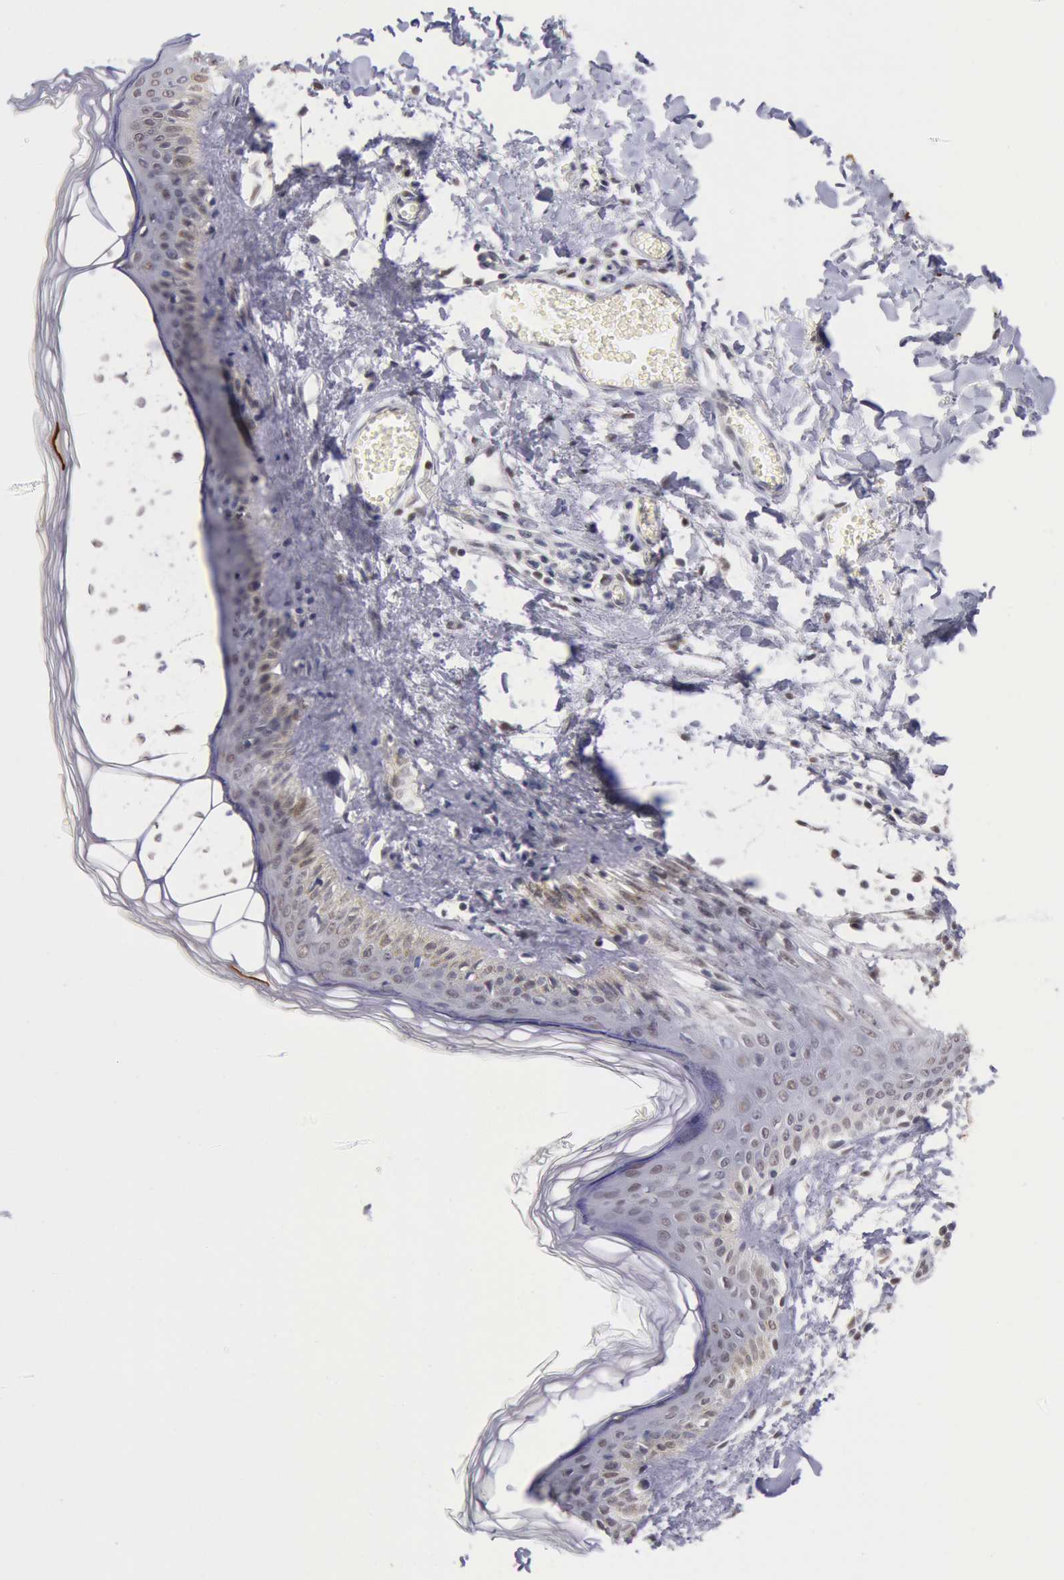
{"staining": {"intensity": "negative", "quantity": "none", "location": "none"}, "tissue": "skin", "cell_type": "Fibroblasts", "image_type": "normal", "snomed": [{"axis": "morphology", "description": "Normal tissue, NOS"}, {"axis": "morphology", "description": "Sarcoma, NOS"}, {"axis": "topography", "description": "Skin"}, {"axis": "topography", "description": "Soft tissue"}], "caption": "IHC of normal human skin demonstrates no positivity in fibroblasts. (DAB (3,3'-diaminobenzidine) immunohistochemistry, high magnification).", "gene": "MYH6", "patient": {"sex": "female", "age": 51}}